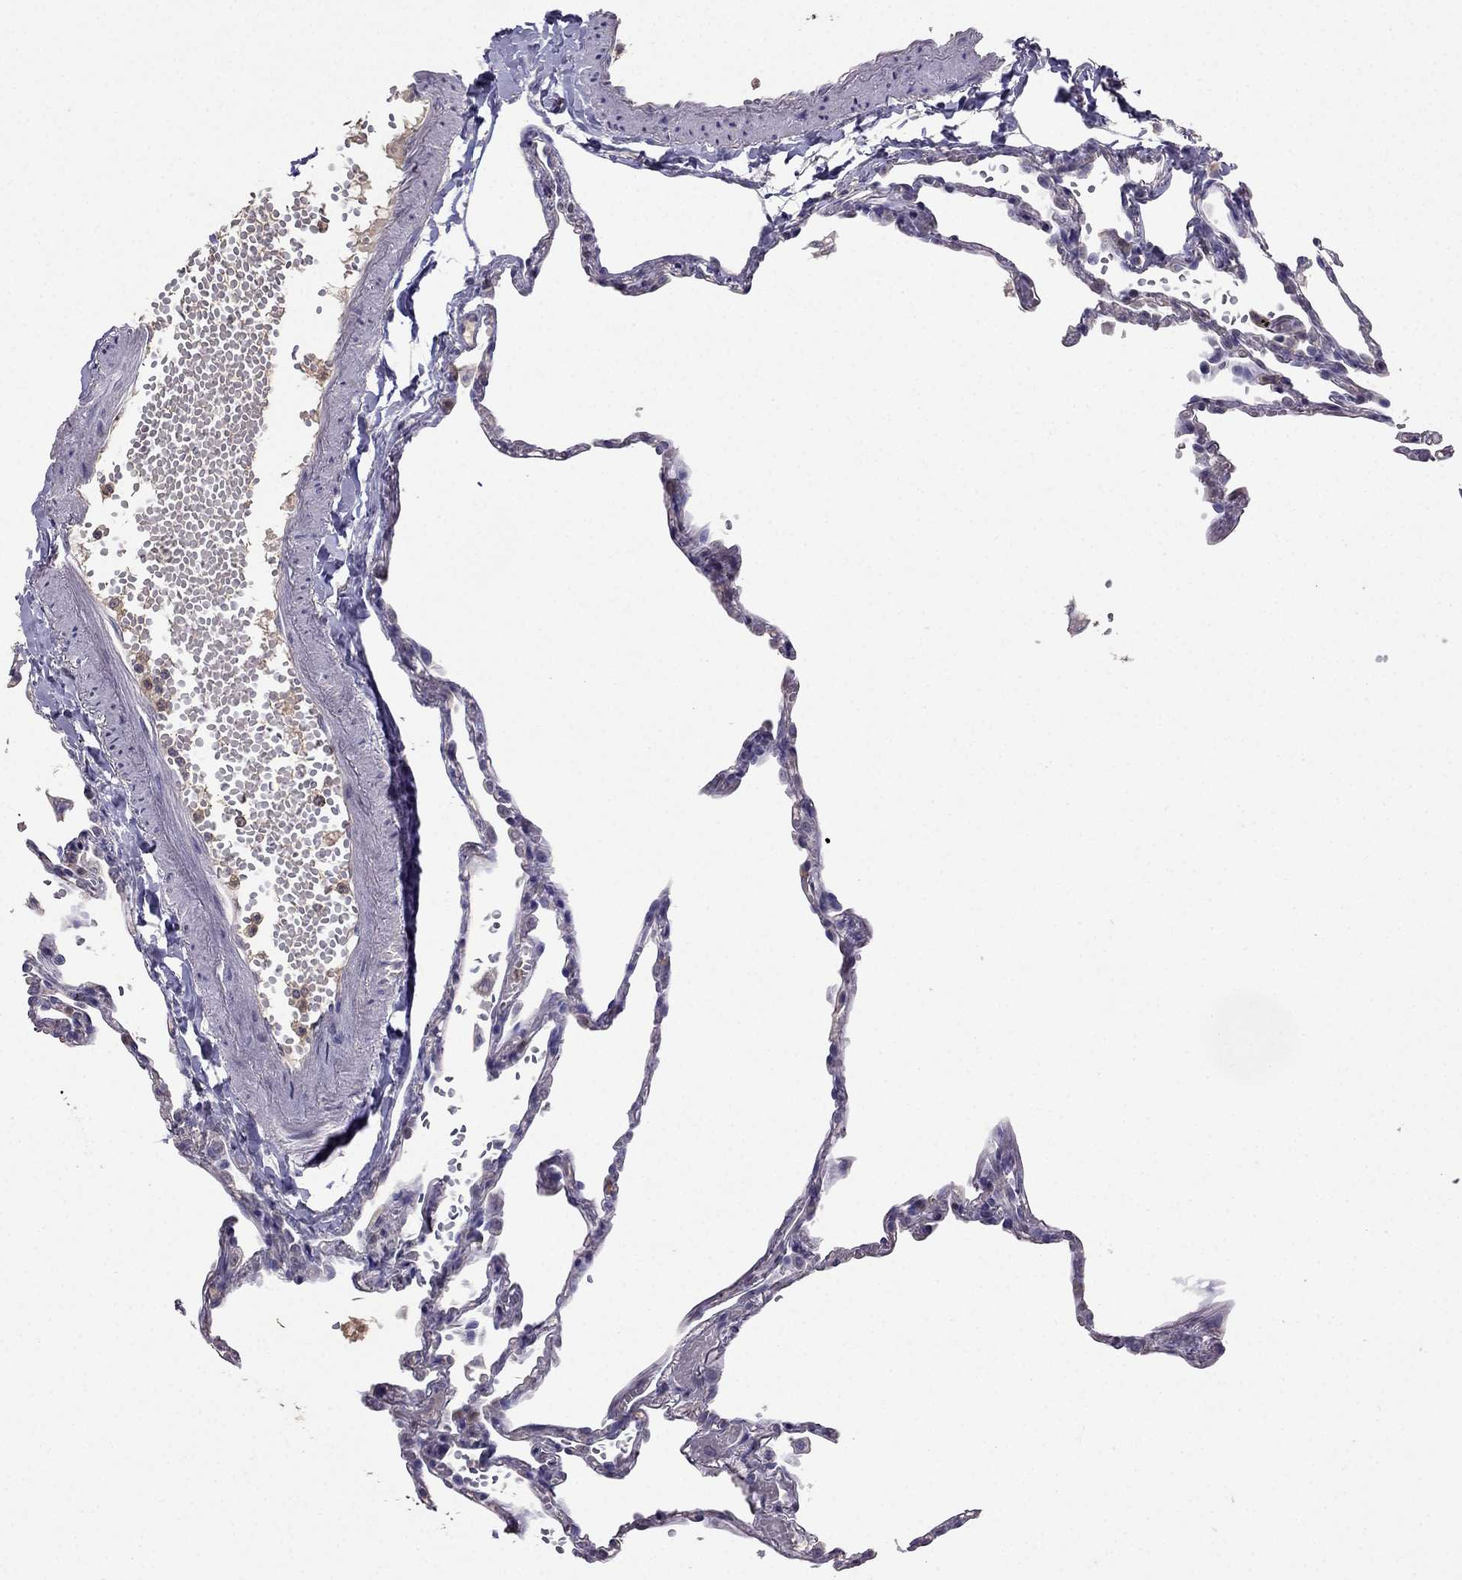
{"staining": {"intensity": "negative", "quantity": "none", "location": "none"}, "tissue": "lung", "cell_type": "Alveolar cells", "image_type": "normal", "snomed": [{"axis": "morphology", "description": "Normal tissue, NOS"}, {"axis": "topography", "description": "Lung"}], "caption": "Immunohistochemistry (IHC) histopathology image of benign lung stained for a protein (brown), which reveals no positivity in alveolar cells. (DAB IHC, high magnification).", "gene": "RFLNB", "patient": {"sex": "male", "age": 78}}